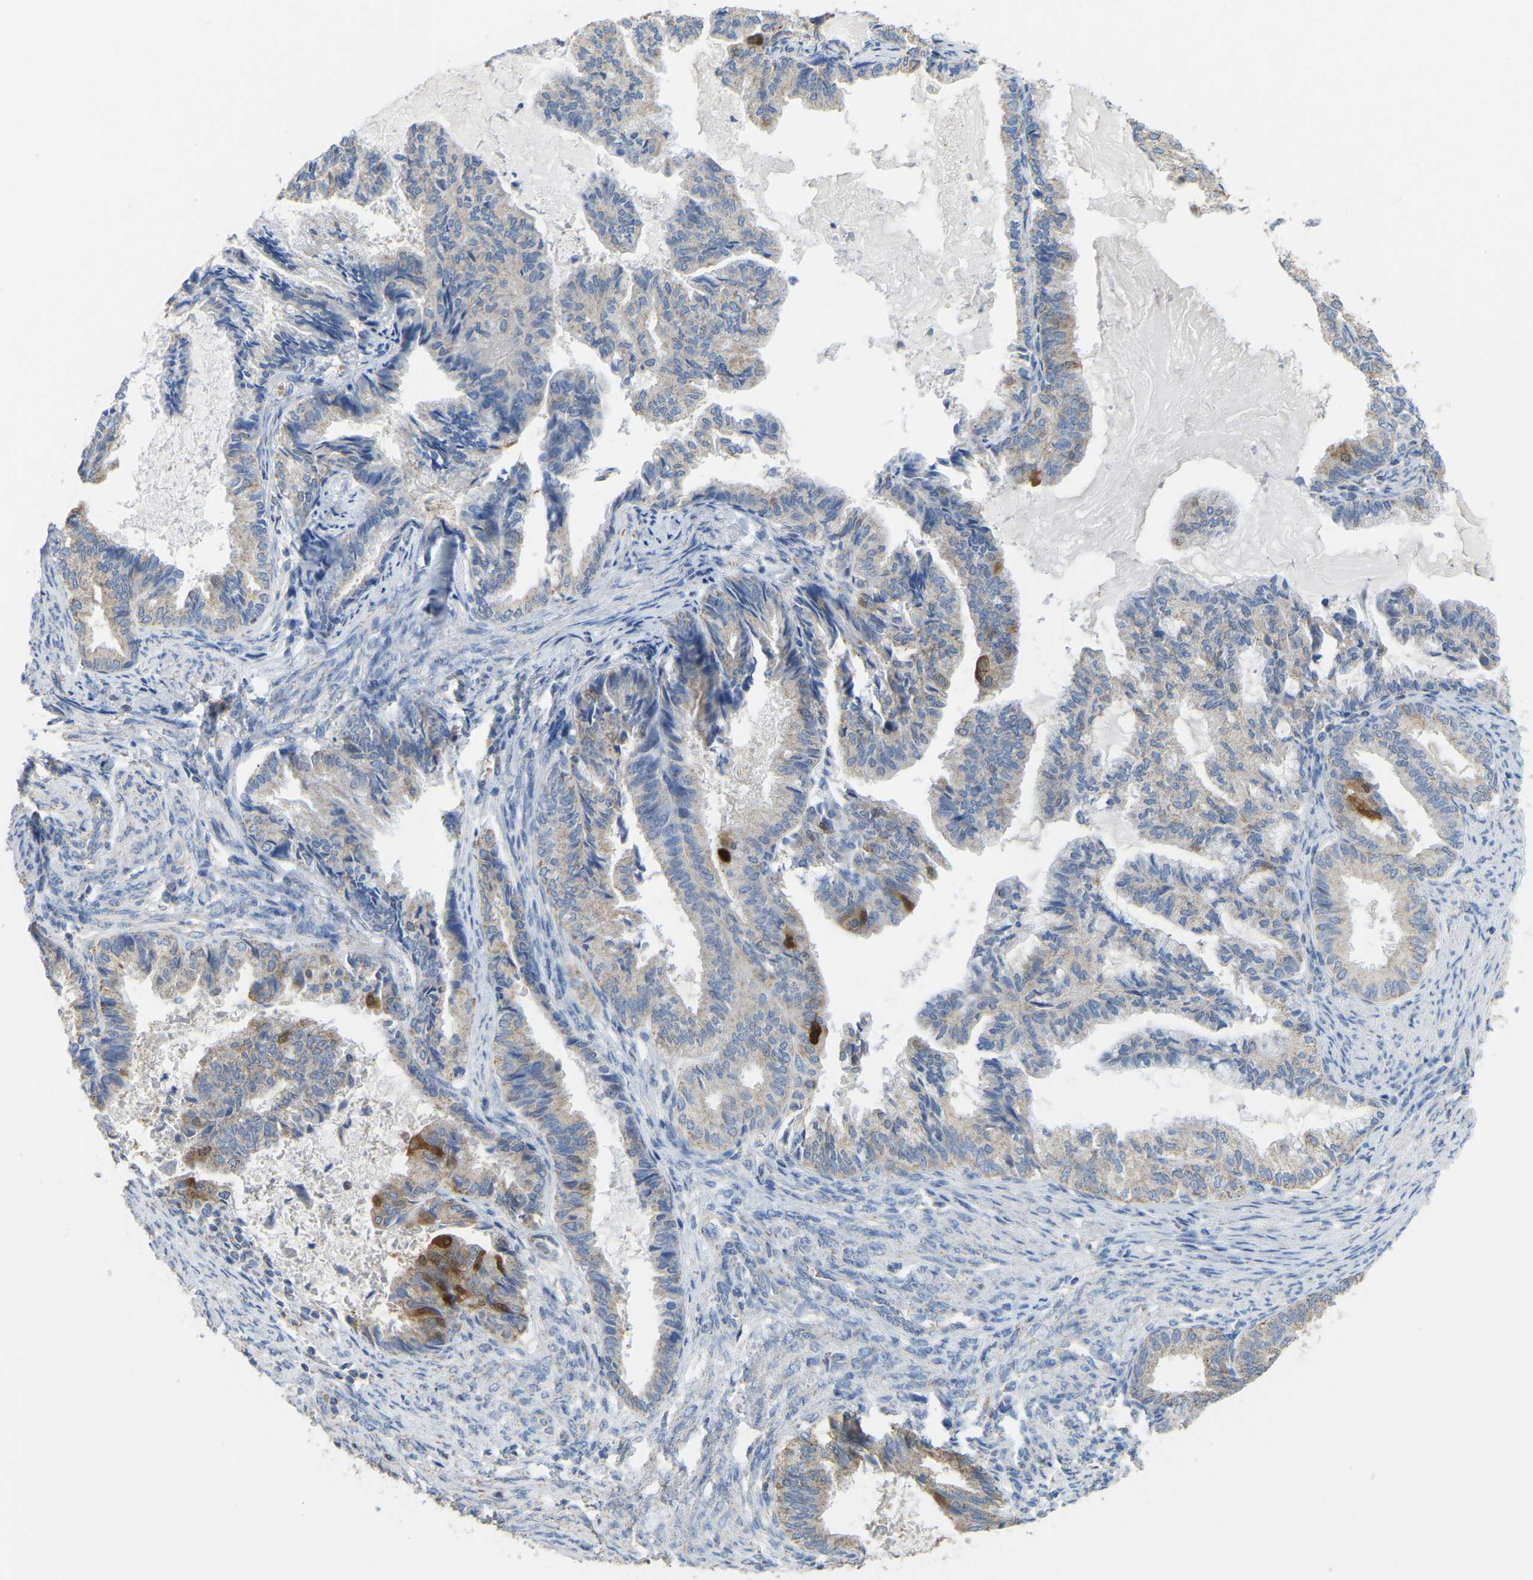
{"staining": {"intensity": "moderate", "quantity": "<25%", "location": "cytoplasmic/membranous"}, "tissue": "endometrial cancer", "cell_type": "Tumor cells", "image_type": "cancer", "snomed": [{"axis": "morphology", "description": "Adenocarcinoma, NOS"}, {"axis": "topography", "description": "Endometrium"}], "caption": "Adenocarcinoma (endometrial) stained with a protein marker shows moderate staining in tumor cells.", "gene": "SERPINB5", "patient": {"sex": "female", "age": 86}}